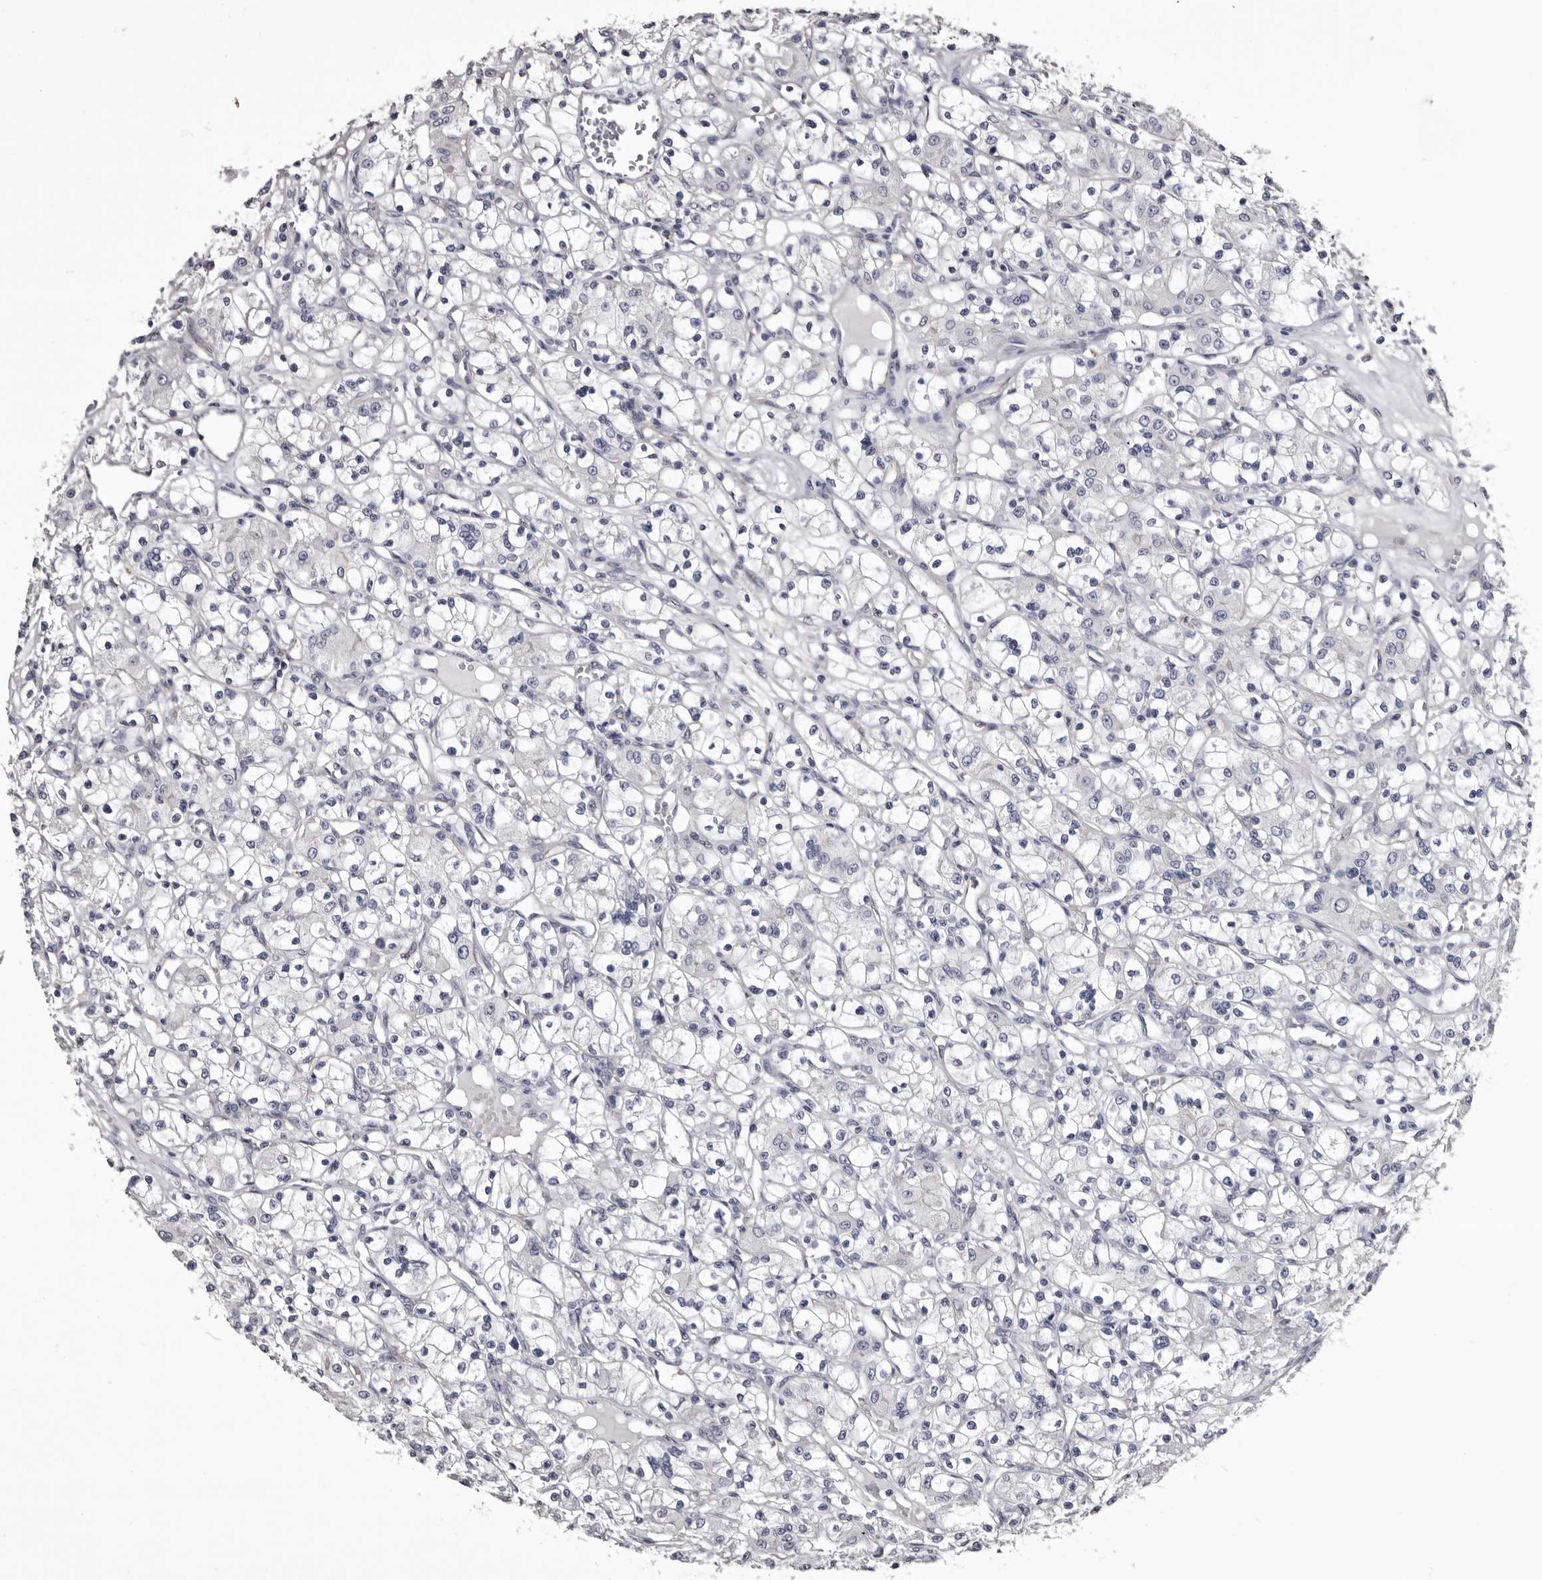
{"staining": {"intensity": "negative", "quantity": "none", "location": "none"}, "tissue": "renal cancer", "cell_type": "Tumor cells", "image_type": "cancer", "snomed": [{"axis": "morphology", "description": "Adenocarcinoma, NOS"}, {"axis": "topography", "description": "Kidney"}], "caption": "The immunohistochemistry (IHC) histopathology image has no significant expression in tumor cells of renal cancer (adenocarcinoma) tissue.", "gene": "SLC10A4", "patient": {"sex": "female", "age": 59}}